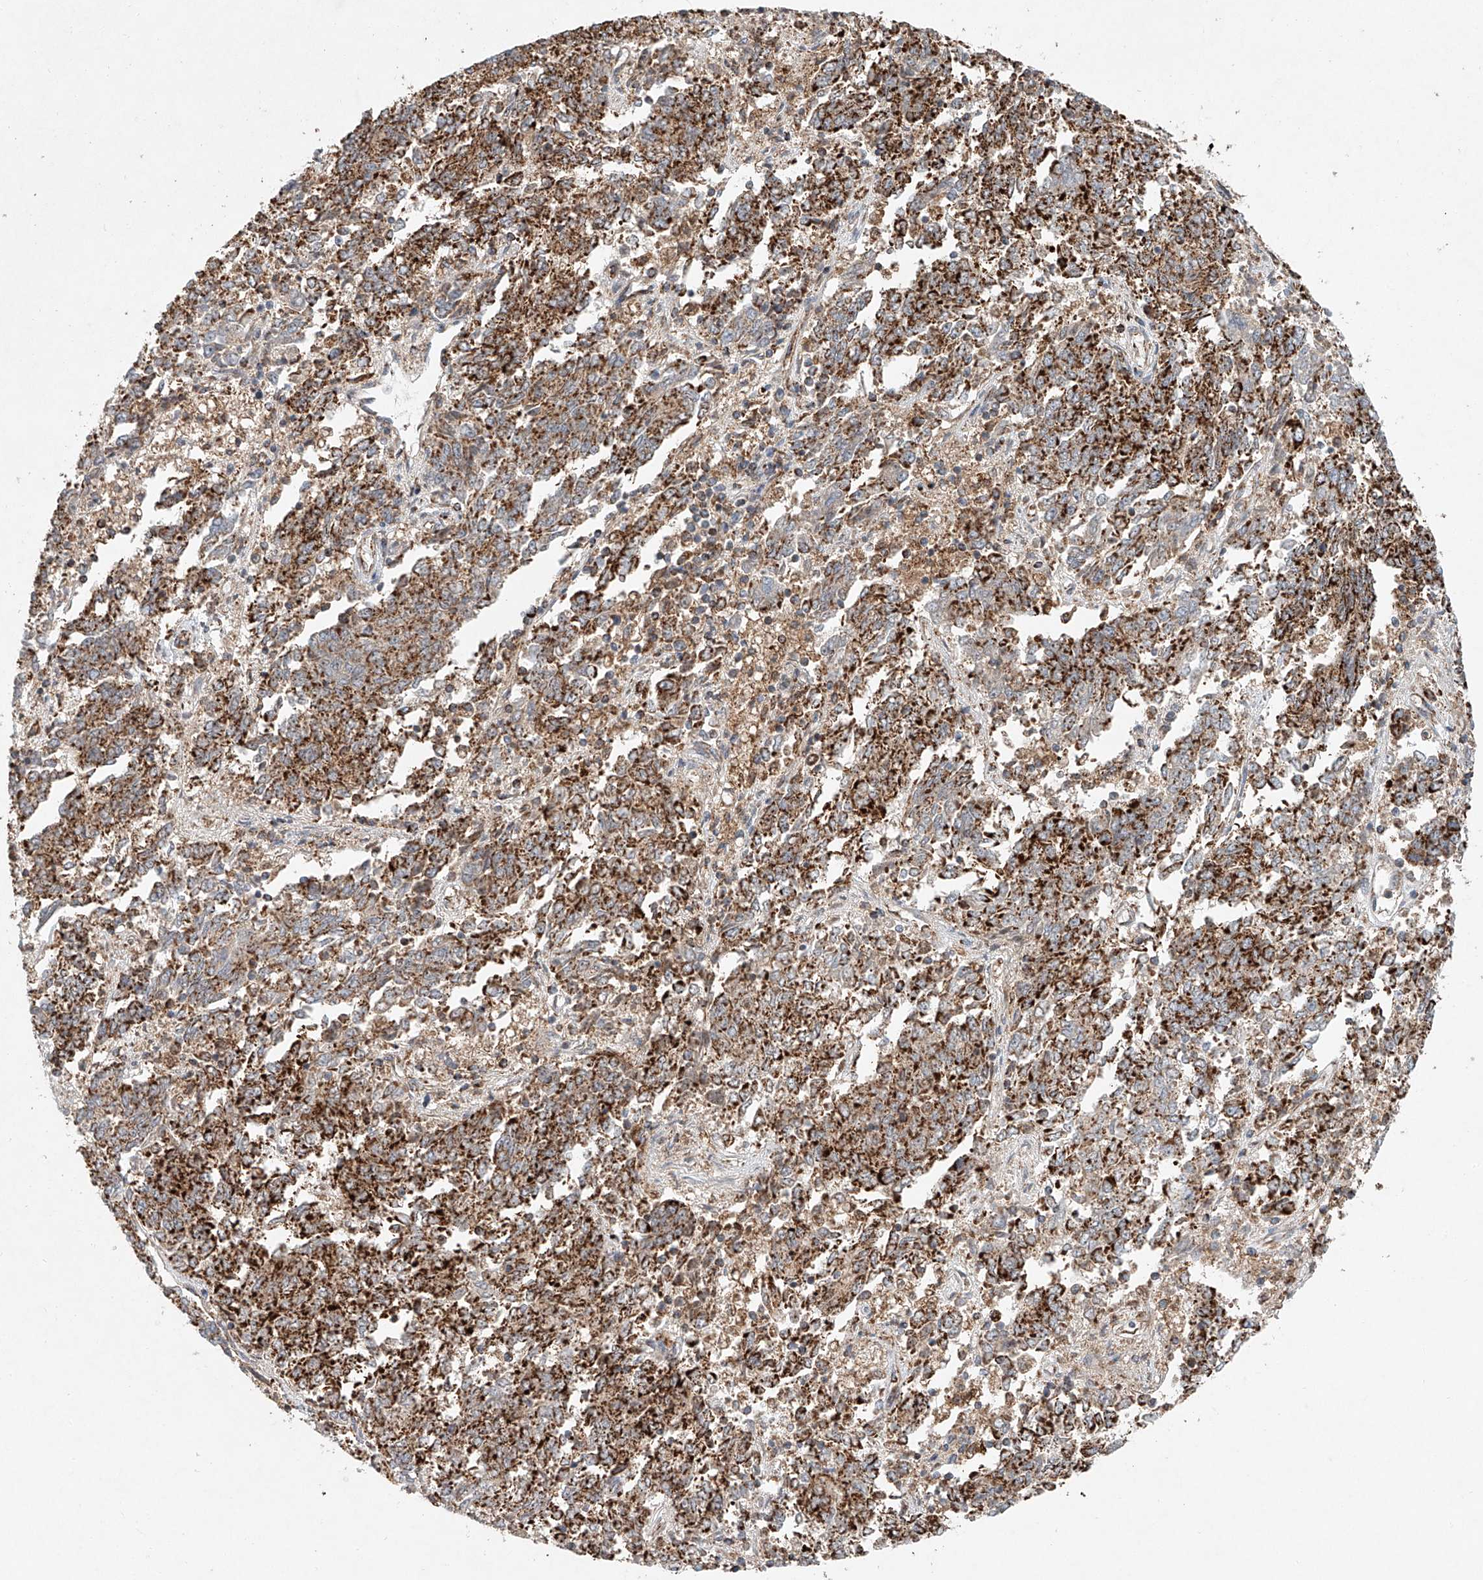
{"staining": {"intensity": "strong", "quantity": ">75%", "location": "cytoplasmic/membranous"}, "tissue": "endometrial cancer", "cell_type": "Tumor cells", "image_type": "cancer", "snomed": [{"axis": "morphology", "description": "Adenocarcinoma, NOS"}, {"axis": "topography", "description": "Endometrium"}], "caption": "Tumor cells display strong cytoplasmic/membranous positivity in approximately >75% of cells in adenocarcinoma (endometrial).", "gene": "DCAF11", "patient": {"sex": "female", "age": 80}}